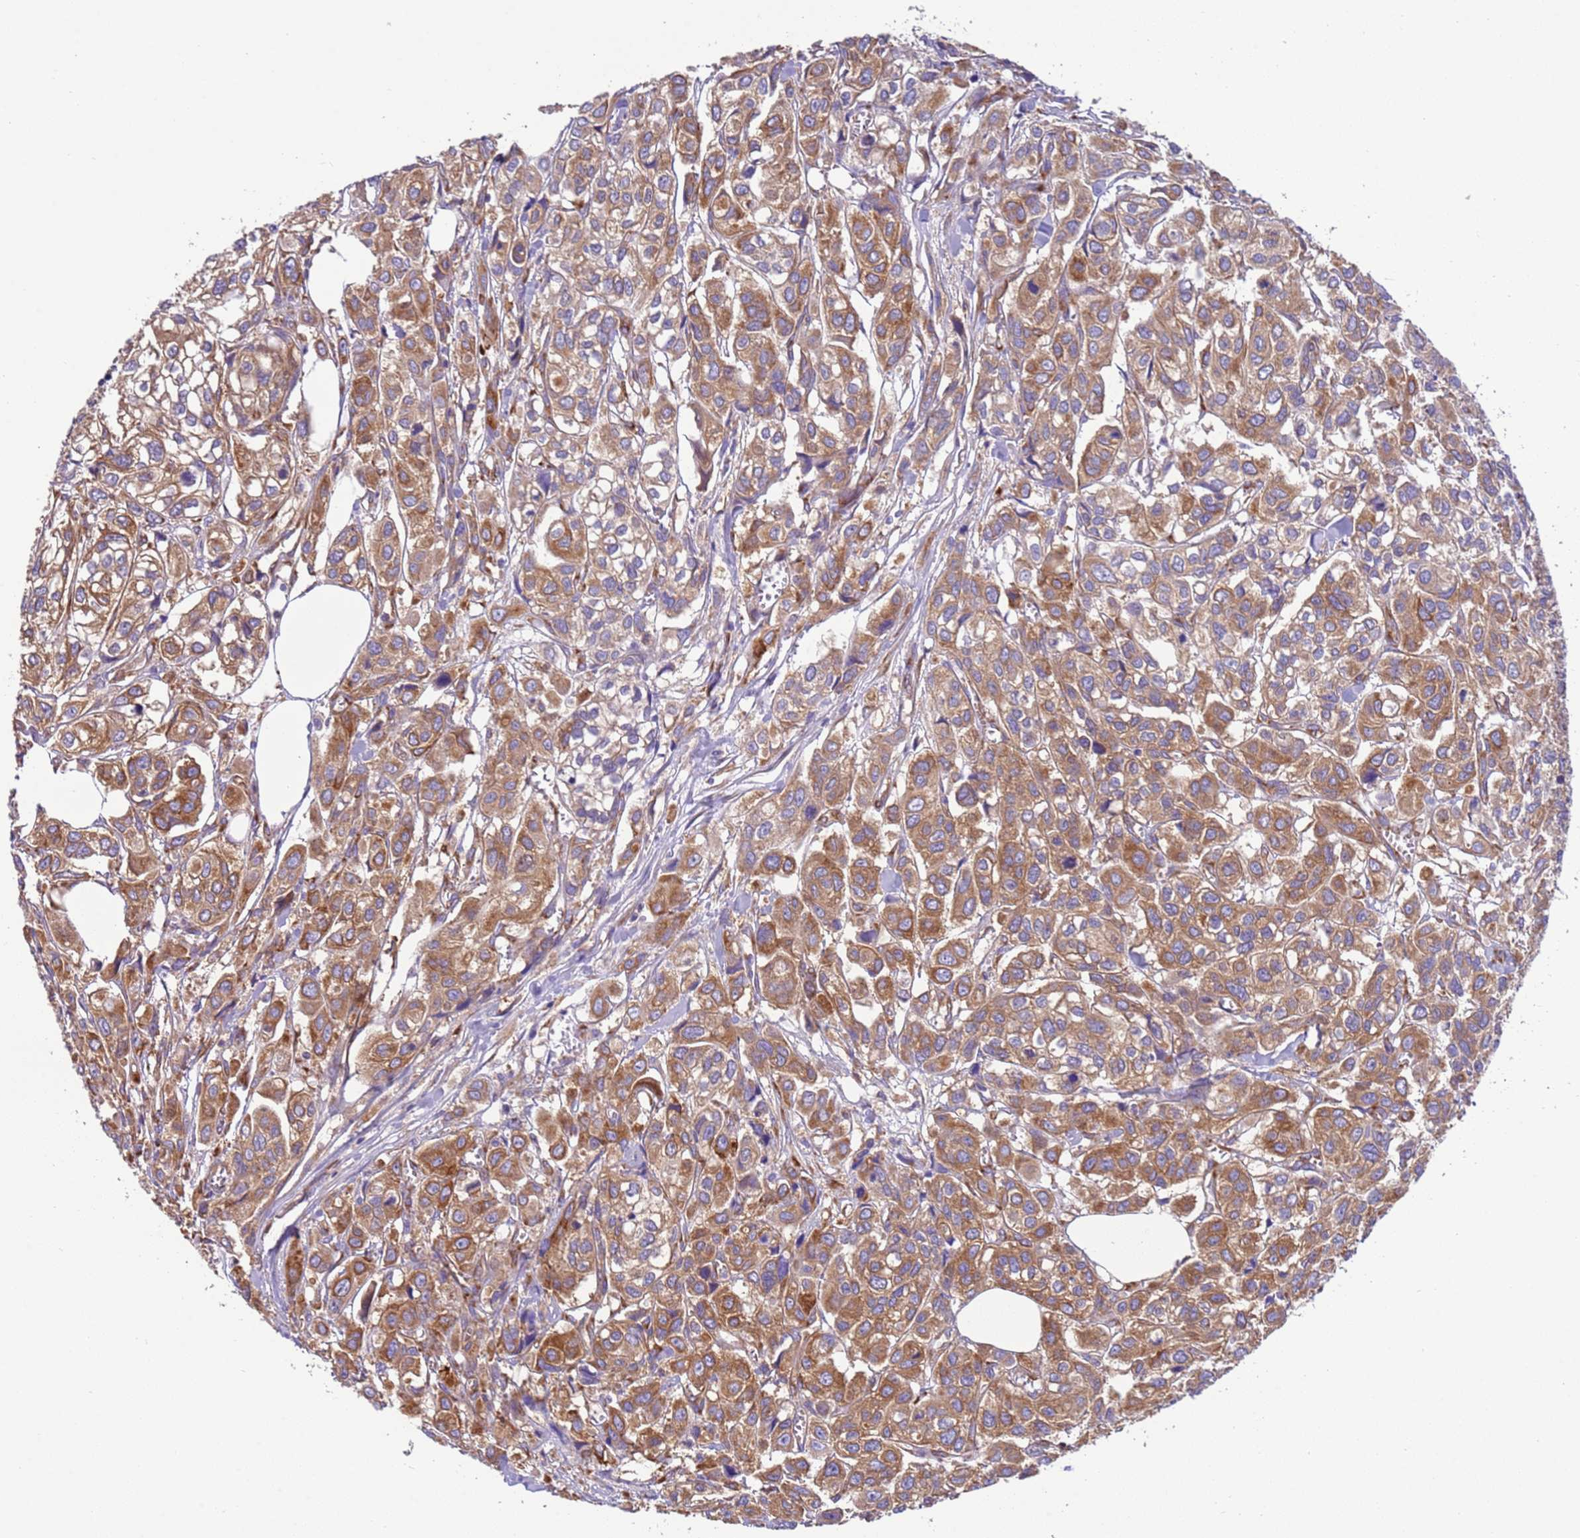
{"staining": {"intensity": "moderate", "quantity": ">75%", "location": "cytoplasmic/membranous"}, "tissue": "urothelial cancer", "cell_type": "Tumor cells", "image_type": "cancer", "snomed": [{"axis": "morphology", "description": "Urothelial carcinoma, High grade"}, {"axis": "topography", "description": "Urinary bladder"}], "caption": "A brown stain shows moderate cytoplasmic/membranous staining of a protein in human urothelial cancer tumor cells. The staining is performed using DAB (3,3'-diaminobenzidine) brown chromogen to label protein expression. The nuclei are counter-stained blue using hematoxylin.", "gene": "VARS1", "patient": {"sex": "male", "age": 67}}